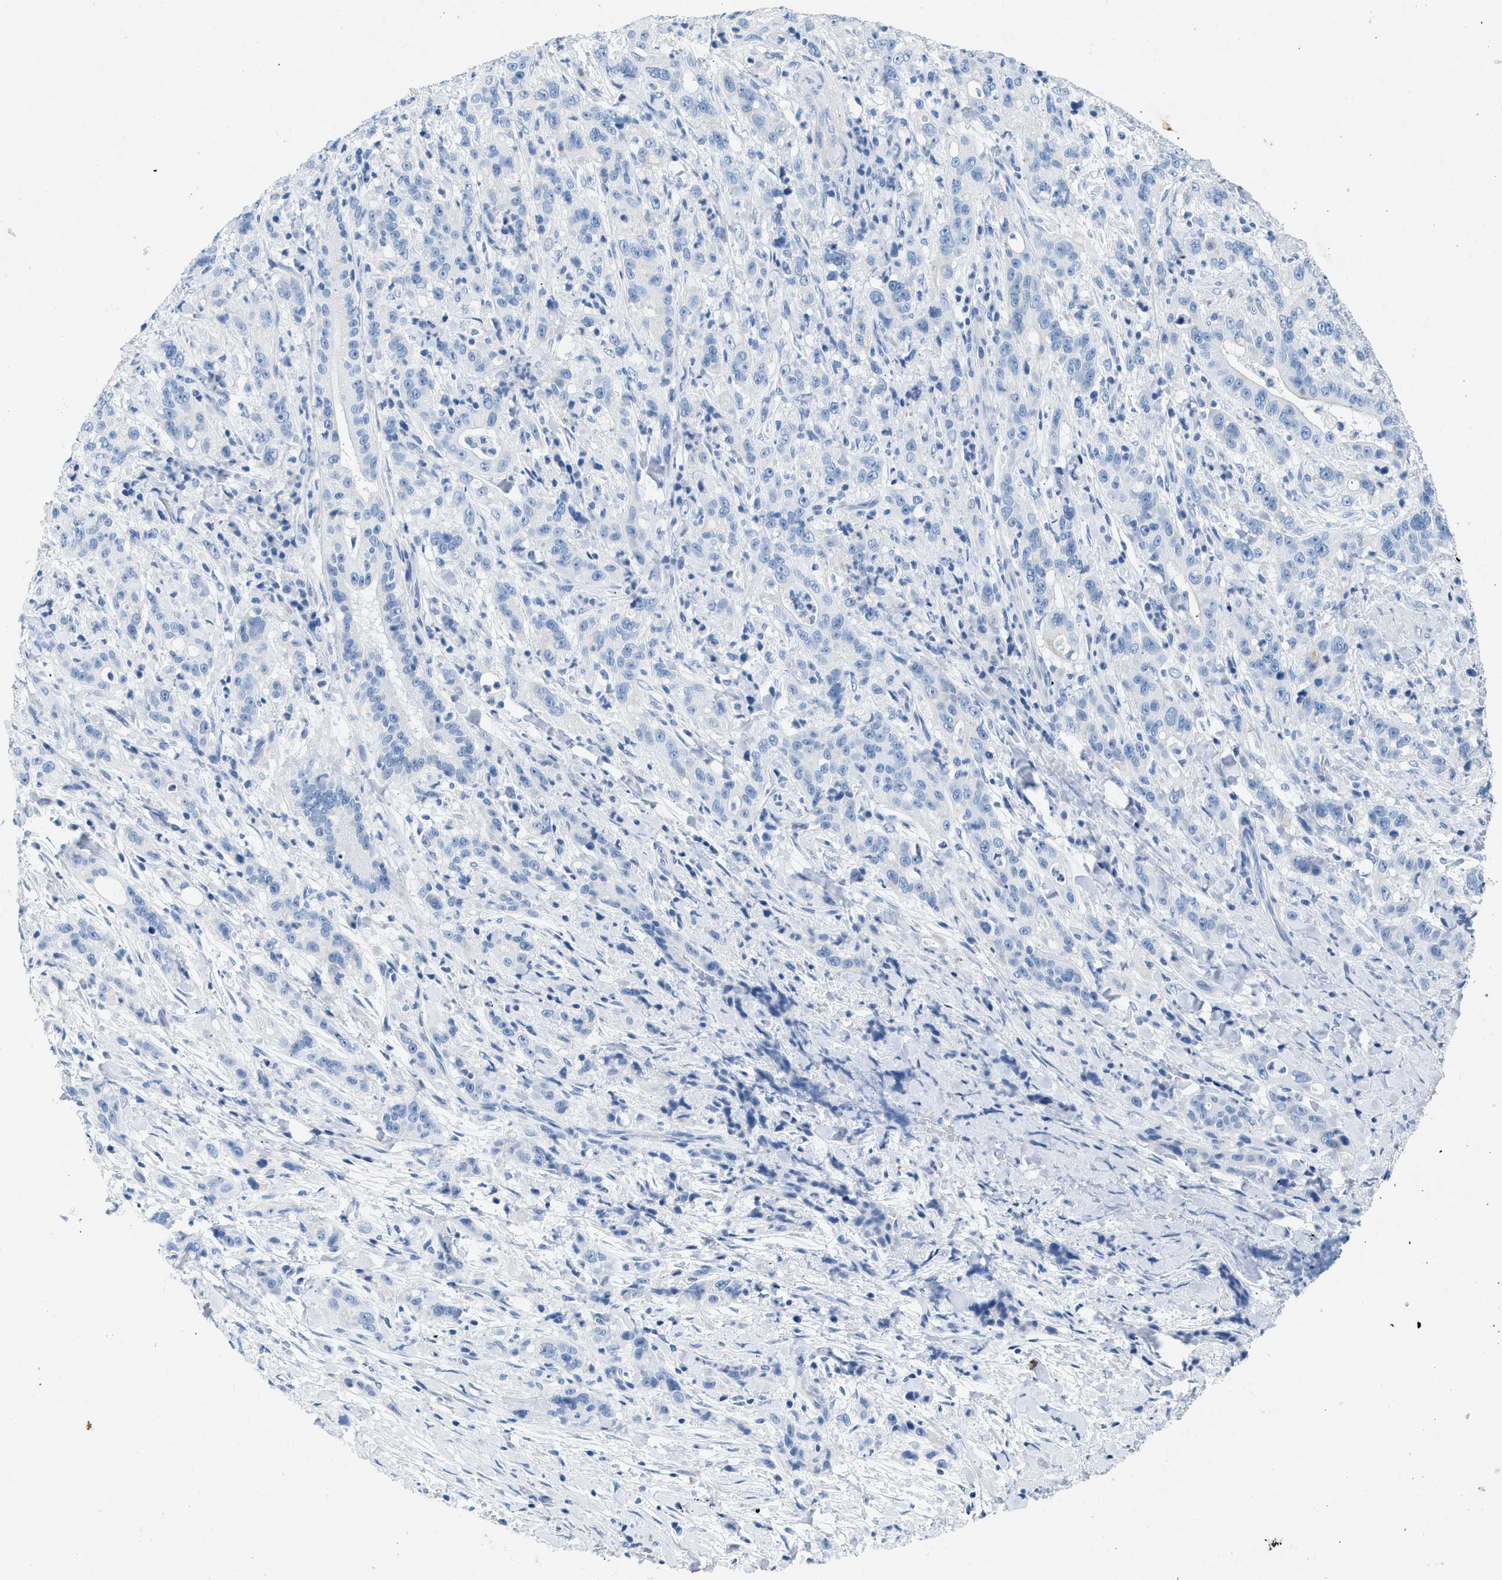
{"staining": {"intensity": "negative", "quantity": "none", "location": "none"}, "tissue": "liver cancer", "cell_type": "Tumor cells", "image_type": "cancer", "snomed": [{"axis": "morphology", "description": "Cholangiocarcinoma"}, {"axis": "topography", "description": "Liver"}], "caption": "Immunohistochemistry of cholangiocarcinoma (liver) exhibits no expression in tumor cells.", "gene": "HHATL", "patient": {"sex": "female", "age": 38}}